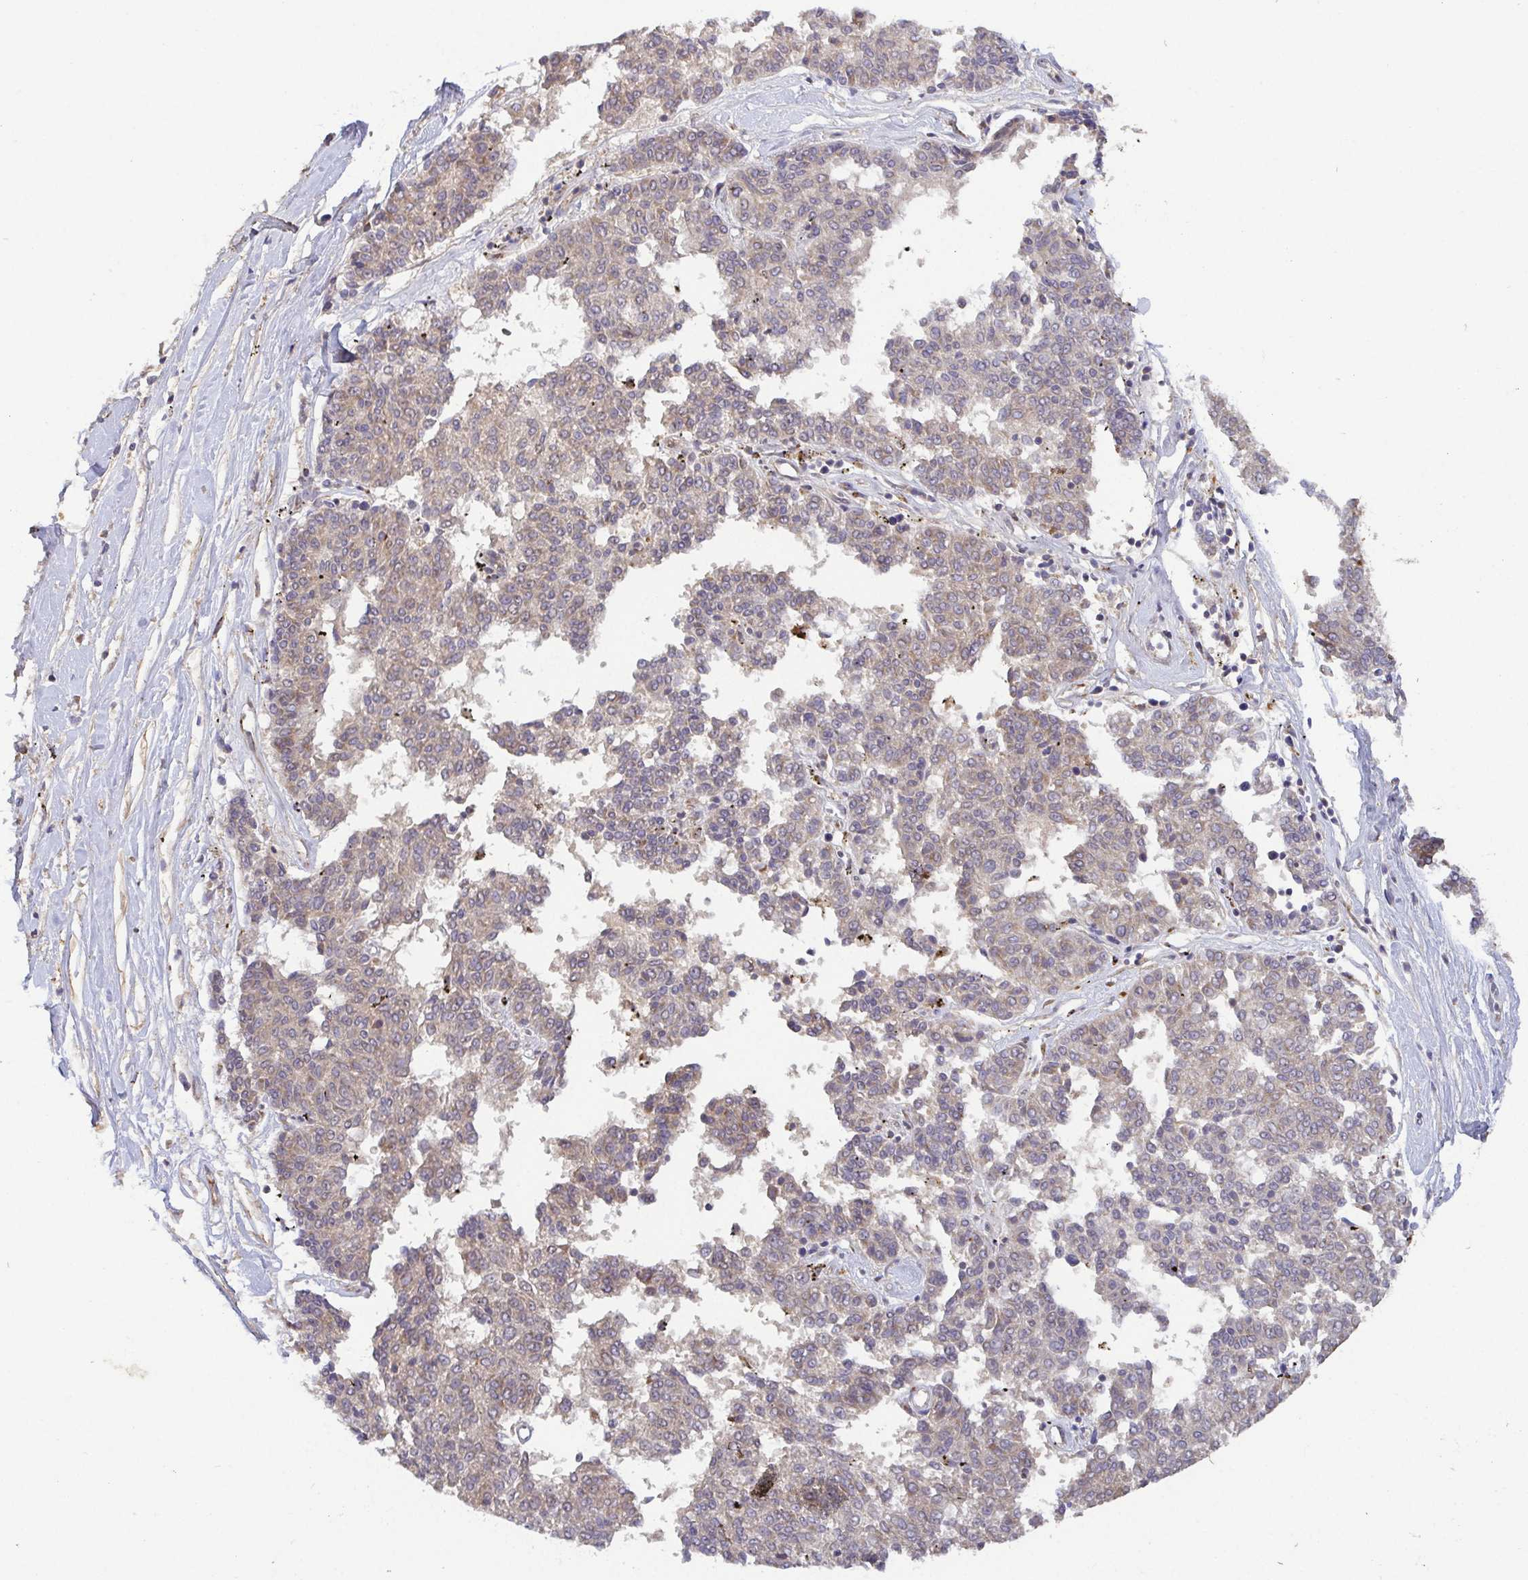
{"staining": {"intensity": "weak", "quantity": "25%-75%", "location": "cytoplasmic/membranous"}, "tissue": "melanoma", "cell_type": "Tumor cells", "image_type": "cancer", "snomed": [{"axis": "morphology", "description": "Malignant melanoma, NOS"}, {"axis": "topography", "description": "Skin"}], "caption": "This image reveals melanoma stained with IHC to label a protein in brown. The cytoplasmic/membranous of tumor cells show weak positivity for the protein. Nuclei are counter-stained blue.", "gene": "TM9SF4", "patient": {"sex": "female", "age": 72}}